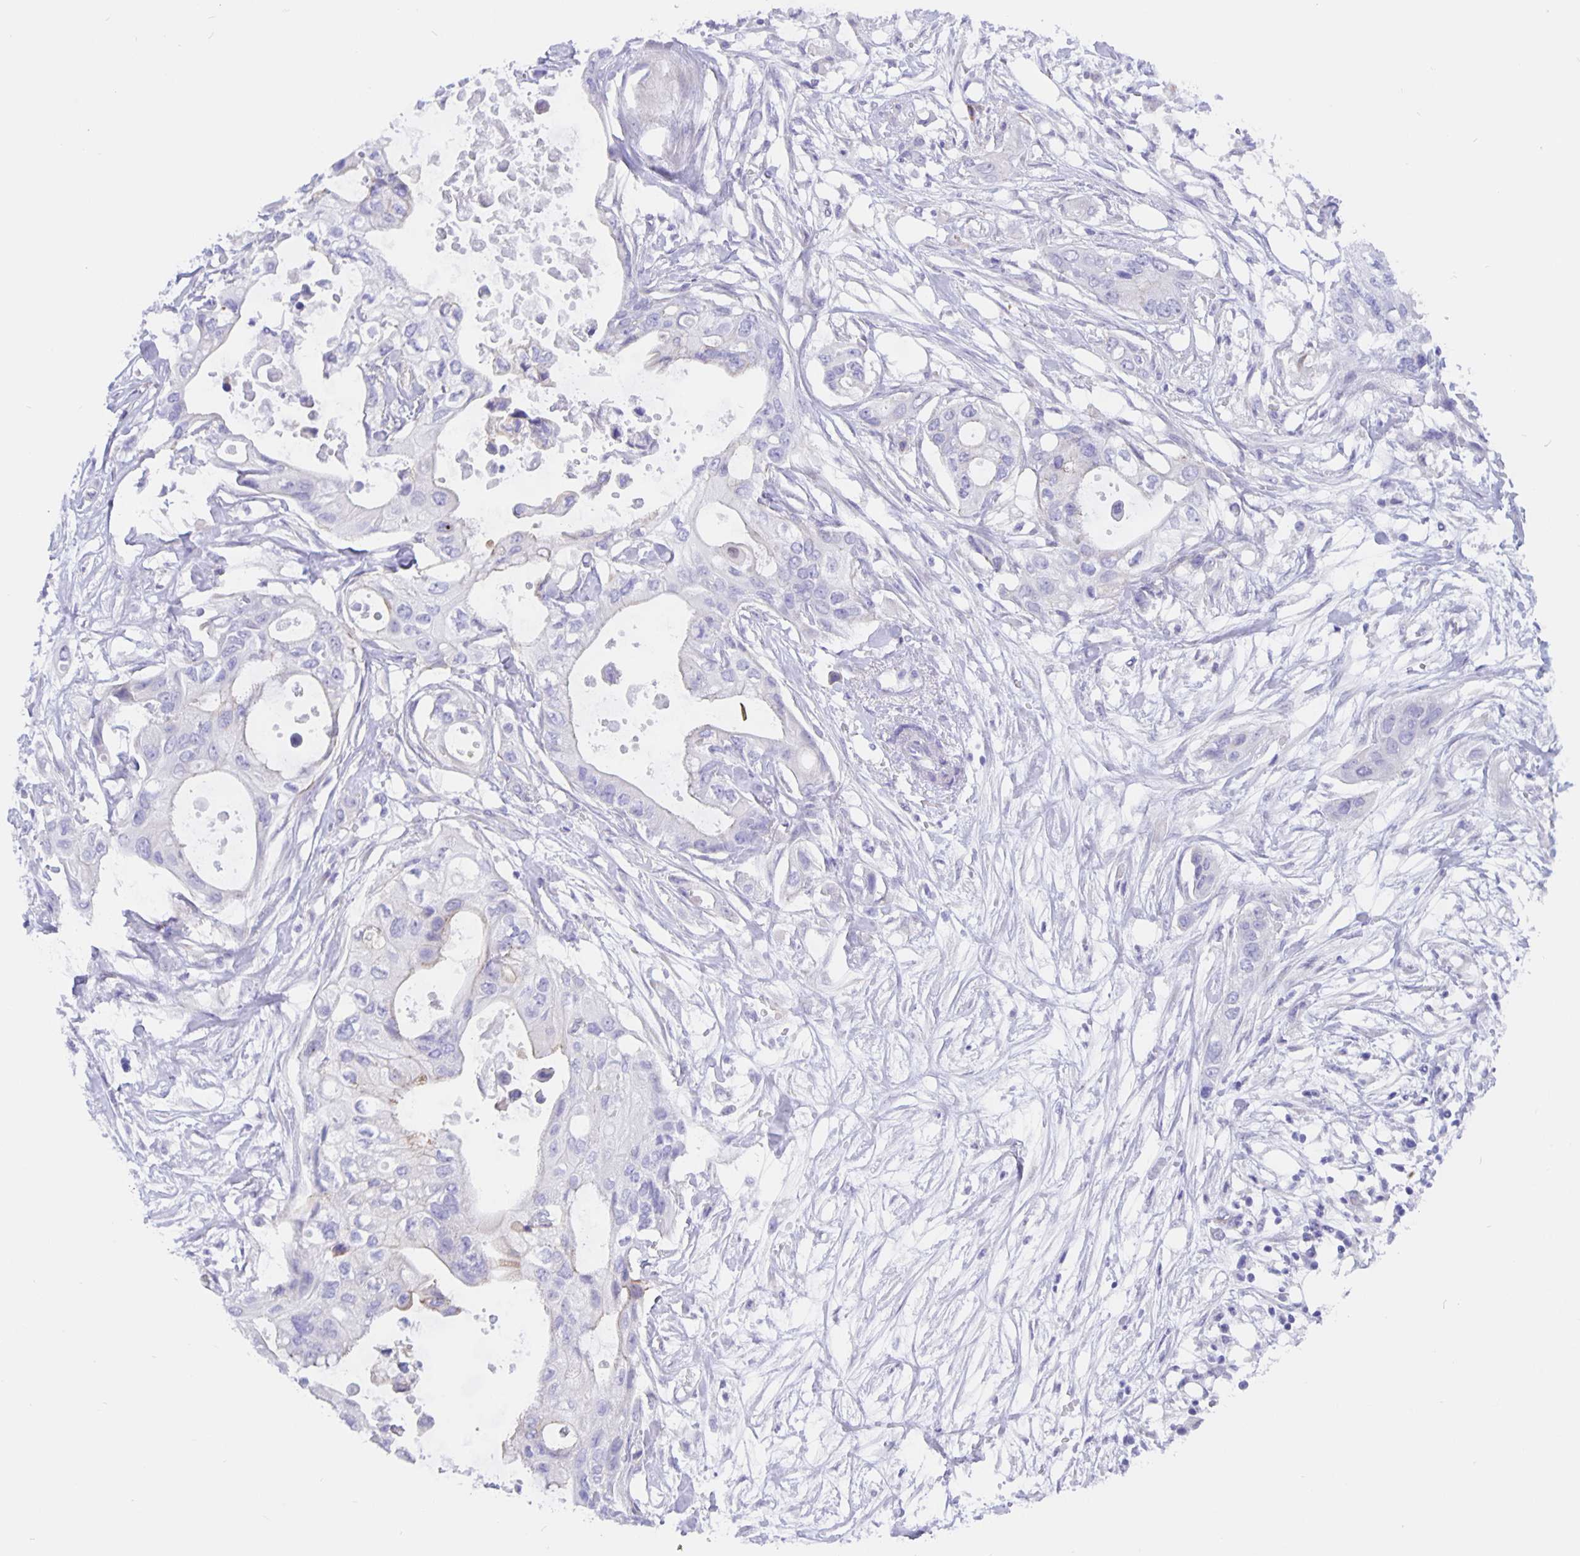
{"staining": {"intensity": "negative", "quantity": "none", "location": "none"}, "tissue": "pancreatic cancer", "cell_type": "Tumor cells", "image_type": "cancer", "snomed": [{"axis": "morphology", "description": "Adenocarcinoma, NOS"}, {"axis": "topography", "description": "Pancreas"}], "caption": "This histopathology image is of pancreatic cancer stained with immunohistochemistry to label a protein in brown with the nuclei are counter-stained blue. There is no expression in tumor cells.", "gene": "ERMN", "patient": {"sex": "female", "age": 63}}